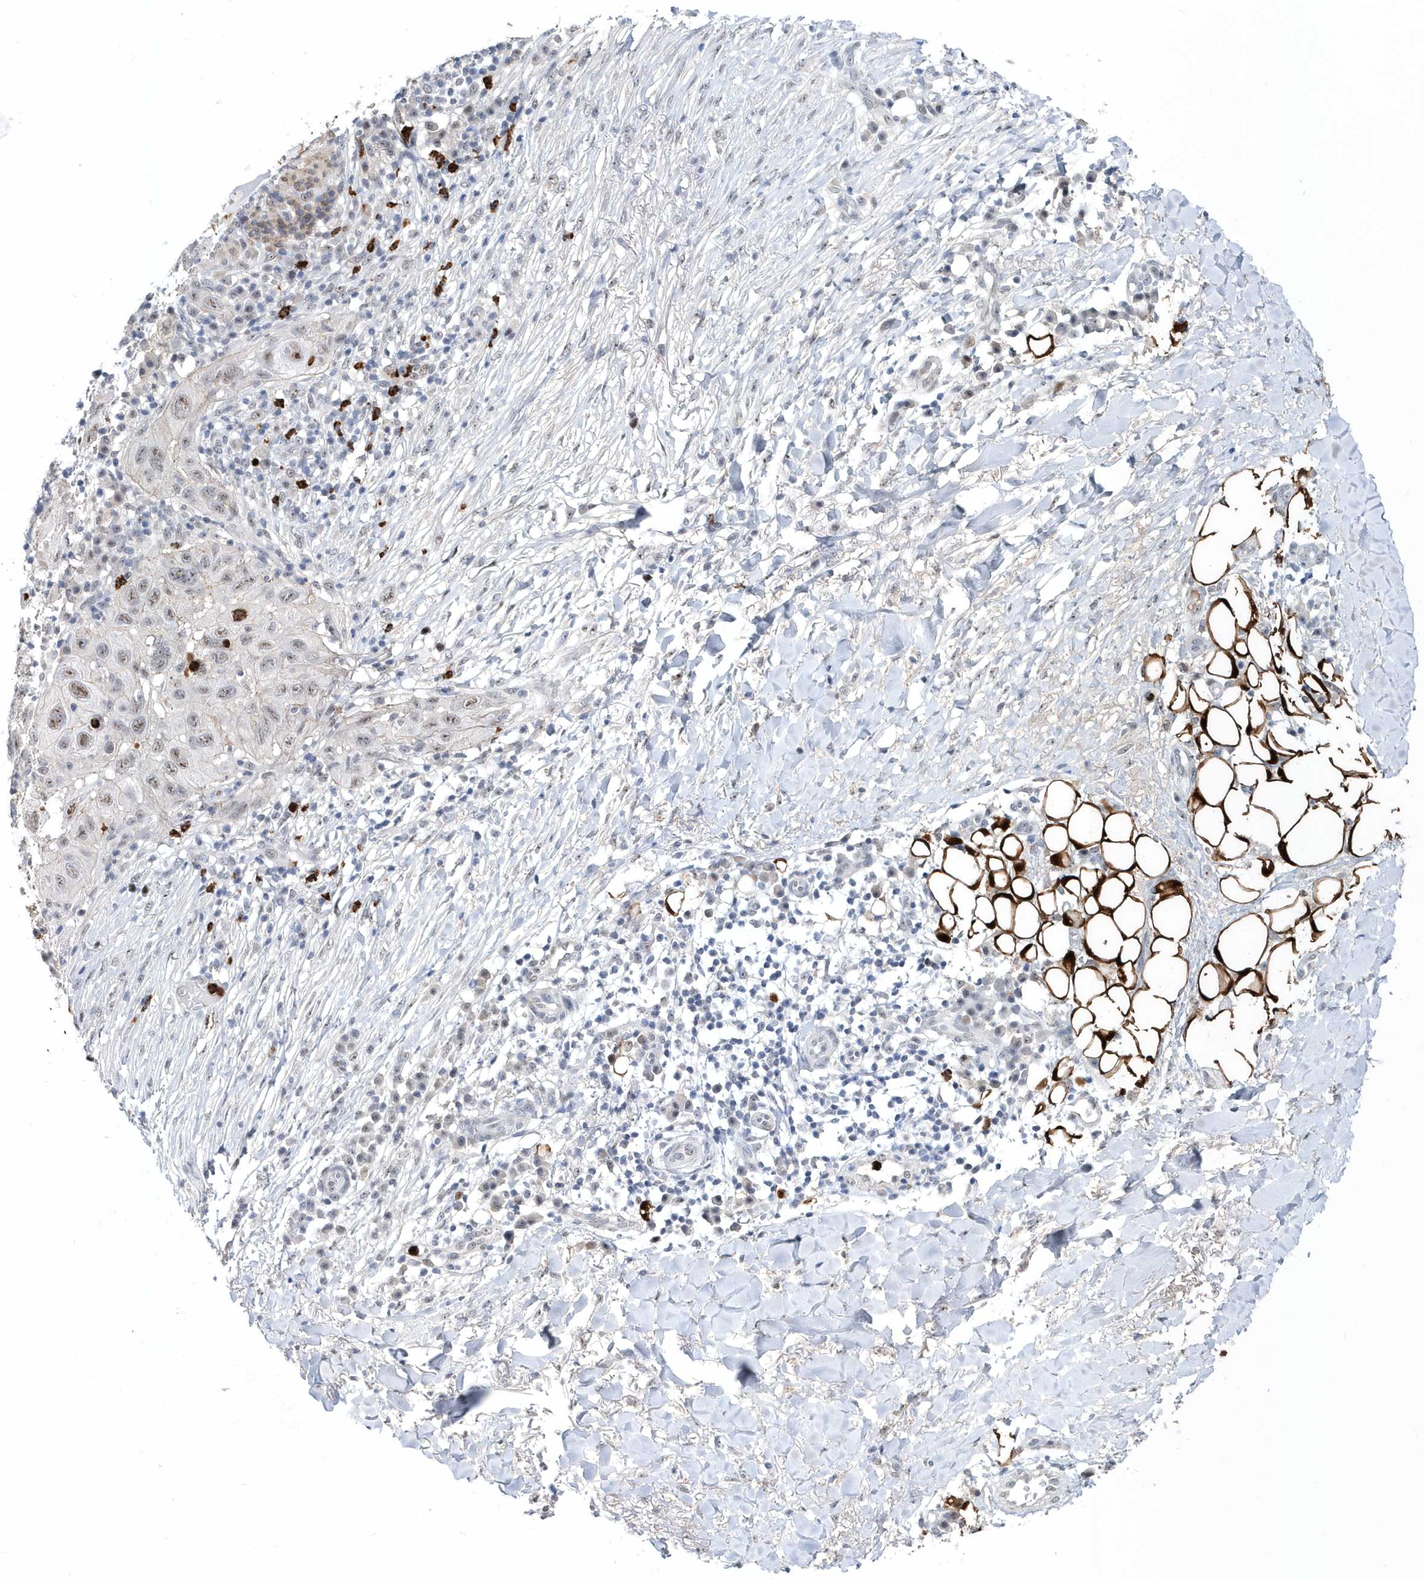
{"staining": {"intensity": "weak", "quantity": "<25%", "location": "nuclear"}, "tissue": "skin cancer", "cell_type": "Tumor cells", "image_type": "cancer", "snomed": [{"axis": "morphology", "description": "Normal tissue, NOS"}, {"axis": "morphology", "description": "Squamous cell carcinoma, NOS"}, {"axis": "topography", "description": "Skin"}], "caption": "High power microscopy micrograph of an immunohistochemistry photomicrograph of skin cancer (squamous cell carcinoma), revealing no significant positivity in tumor cells. Nuclei are stained in blue.", "gene": "ASCL4", "patient": {"sex": "female", "age": 96}}